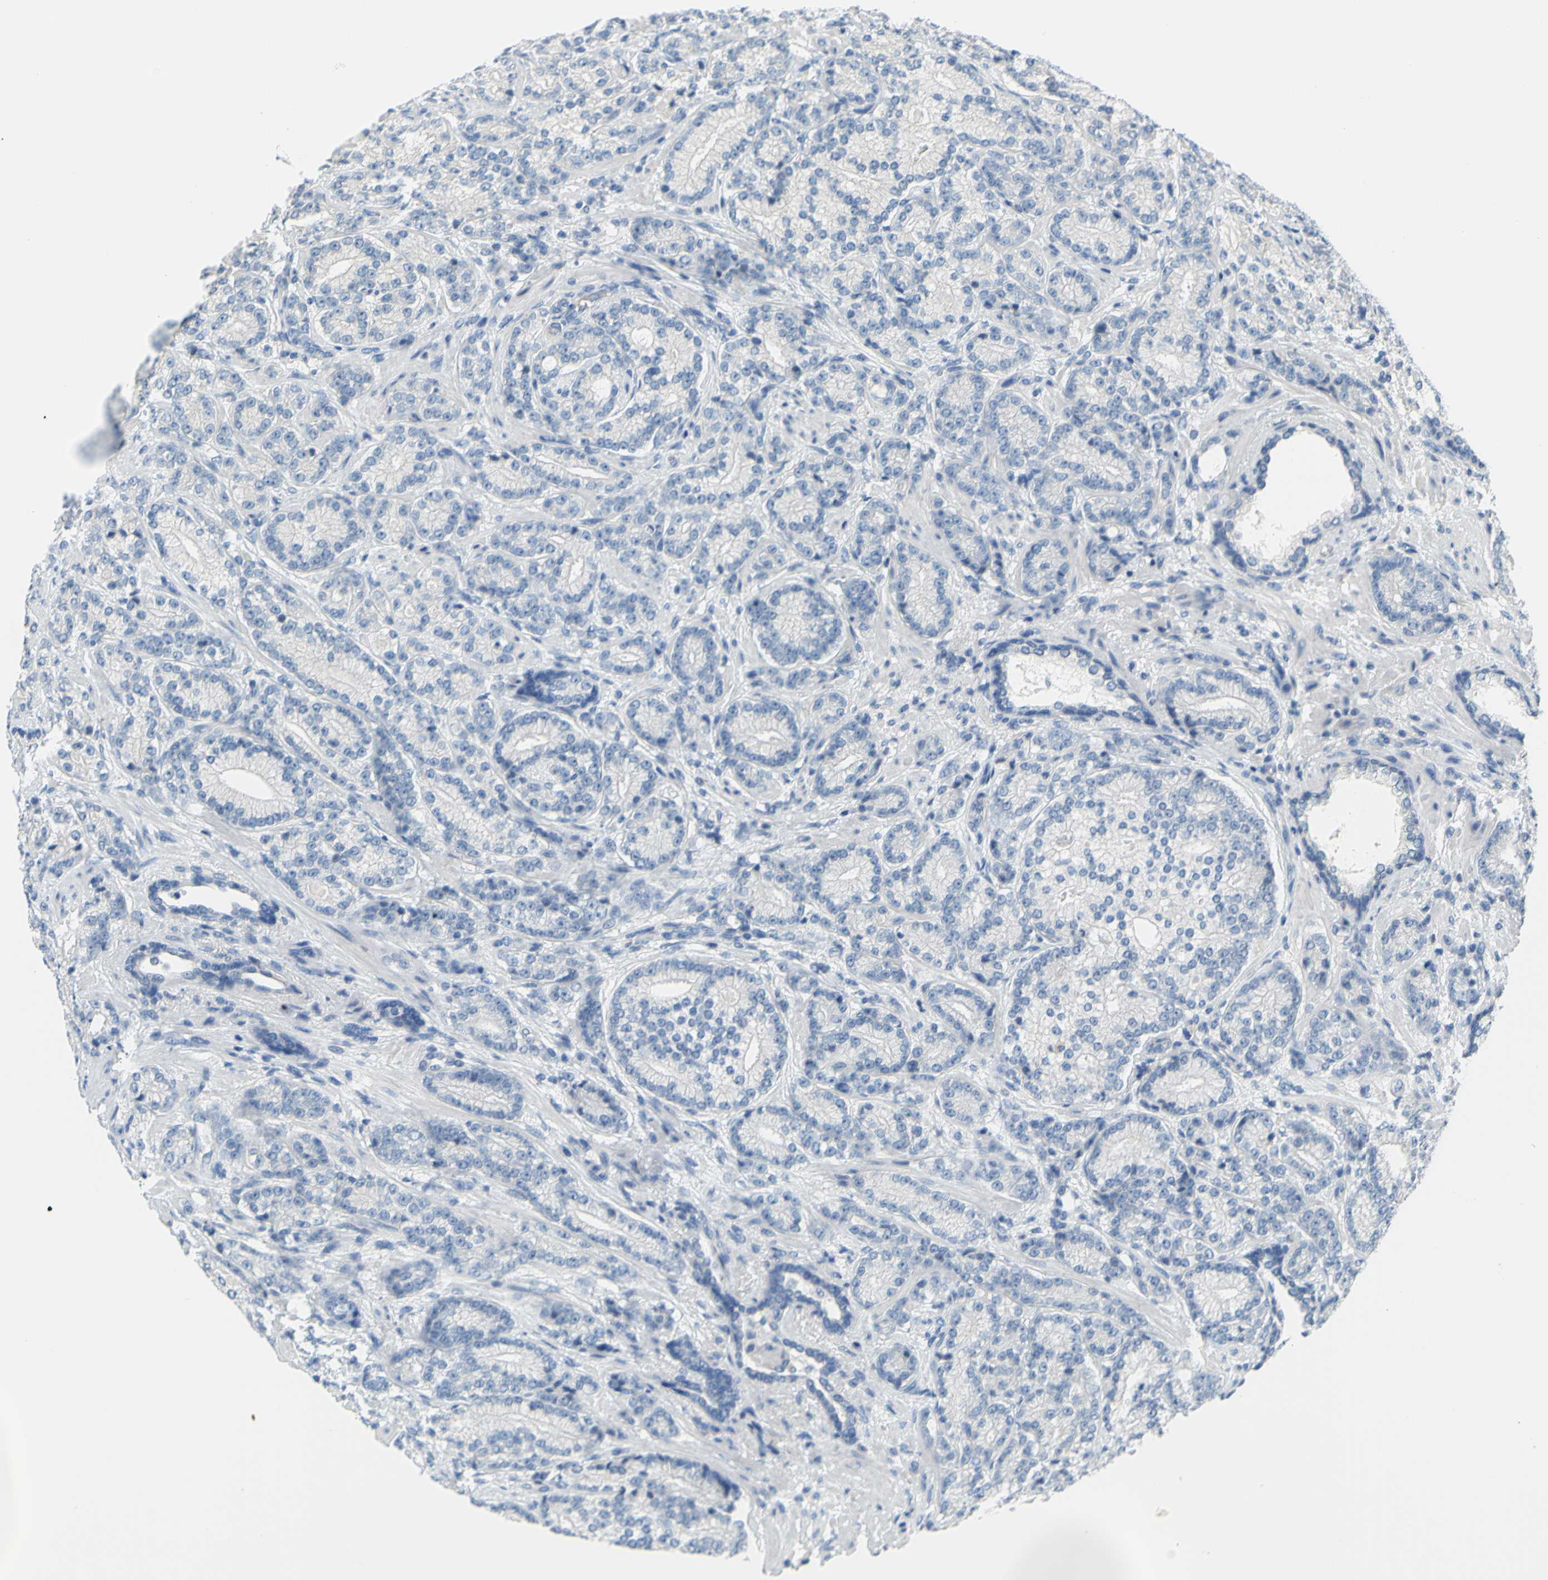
{"staining": {"intensity": "negative", "quantity": "none", "location": "none"}, "tissue": "prostate cancer", "cell_type": "Tumor cells", "image_type": "cancer", "snomed": [{"axis": "morphology", "description": "Adenocarcinoma, High grade"}, {"axis": "topography", "description": "Prostate"}], "caption": "Human prostate cancer (adenocarcinoma (high-grade)) stained for a protein using immunohistochemistry (IHC) displays no expression in tumor cells.", "gene": "DCT", "patient": {"sex": "male", "age": 61}}